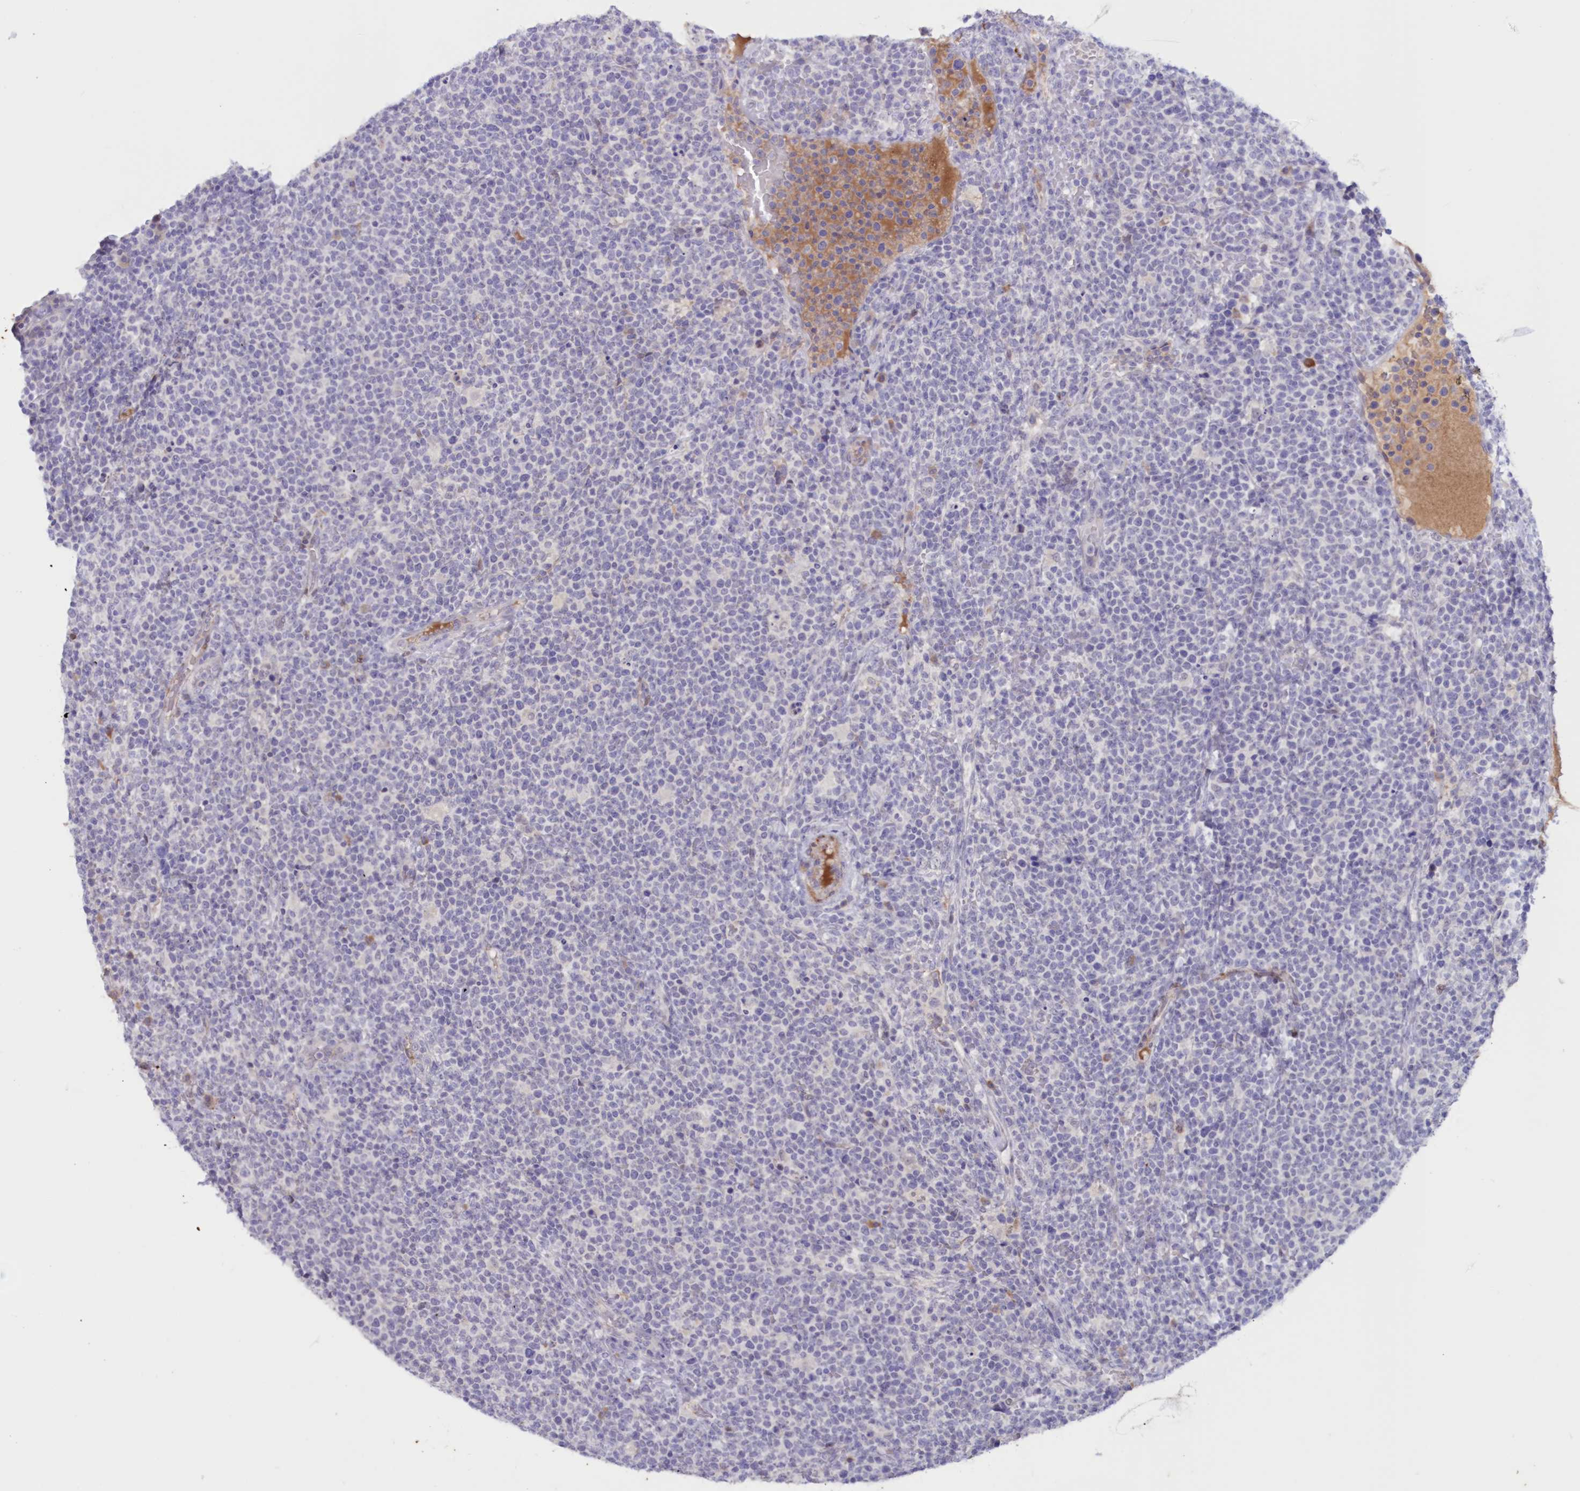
{"staining": {"intensity": "negative", "quantity": "none", "location": "none"}, "tissue": "lymphoma", "cell_type": "Tumor cells", "image_type": "cancer", "snomed": [{"axis": "morphology", "description": "Malignant lymphoma, non-Hodgkin's type, High grade"}, {"axis": "topography", "description": "Lymph node"}], "caption": "Immunohistochemistry (IHC) histopathology image of neoplastic tissue: human high-grade malignant lymphoma, non-Hodgkin's type stained with DAB displays no significant protein staining in tumor cells. Nuclei are stained in blue.", "gene": "SNED1", "patient": {"sex": "male", "age": 61}}